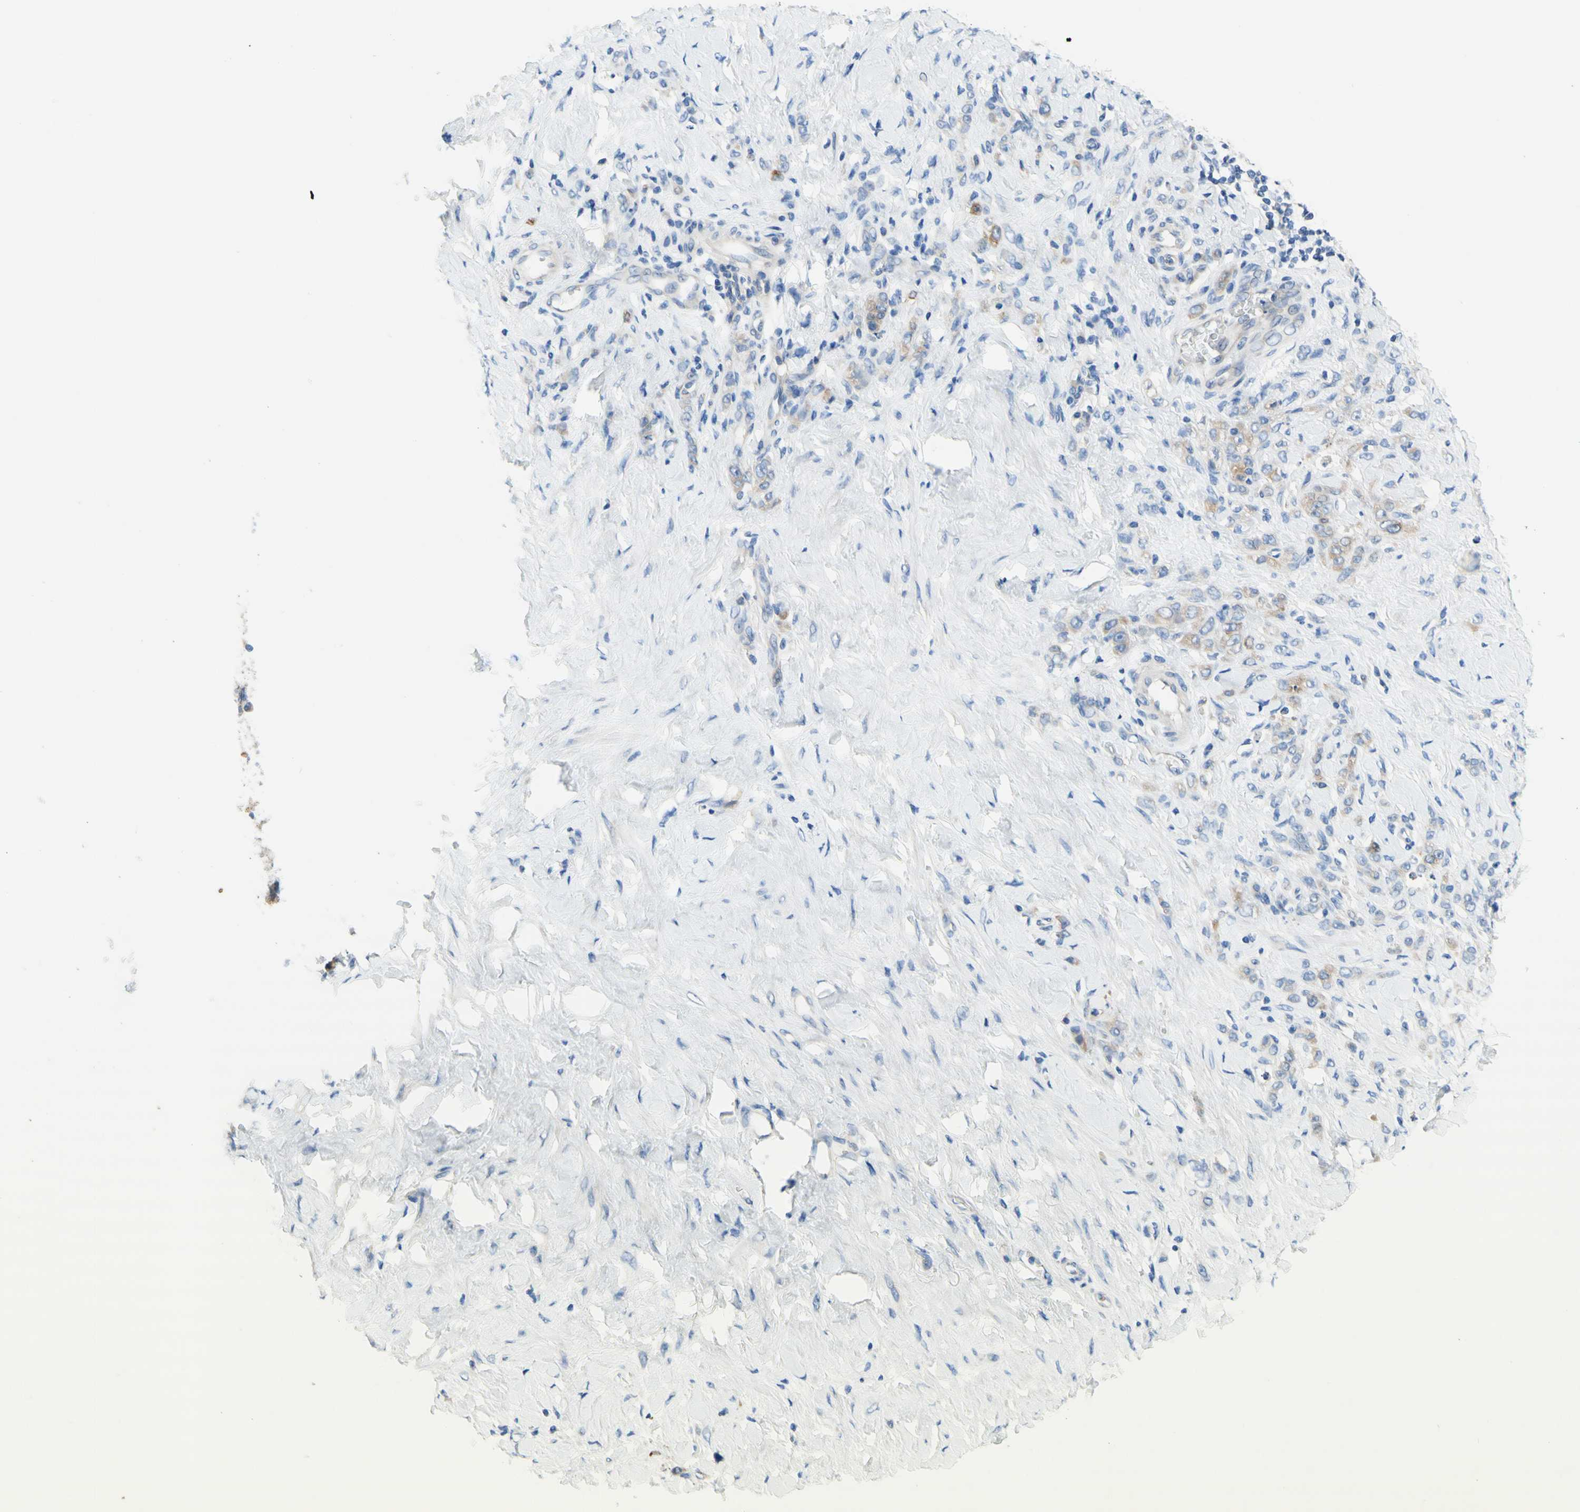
{"staining": {"intensity": "moderate", "quantity": "<25%", "location": "cytoplasmic/membranous"}, "tissue": "stomach cancer", "cell_type": "Tumor cells", "image_type": "cancer", "snomed": [{"axis": "morphology", "description": "Adenocarcinoma, NOS"}, {"axis": "topography", "description": "Stomach"}], "caption": "Immunohistochemical staining of human adenocarcinoma (stomach) reveals low levels of moderate cytoplasmic/membranous staining in approximately <25% of tumor cells. The staining was performed using DAB (3,3'-diaminobenzidine), with brown indicating positive protein expression. Nuclei are stained blue with hematoxylin.", "gene": "F3", "patient": {"sex": "male", "age": 82}}